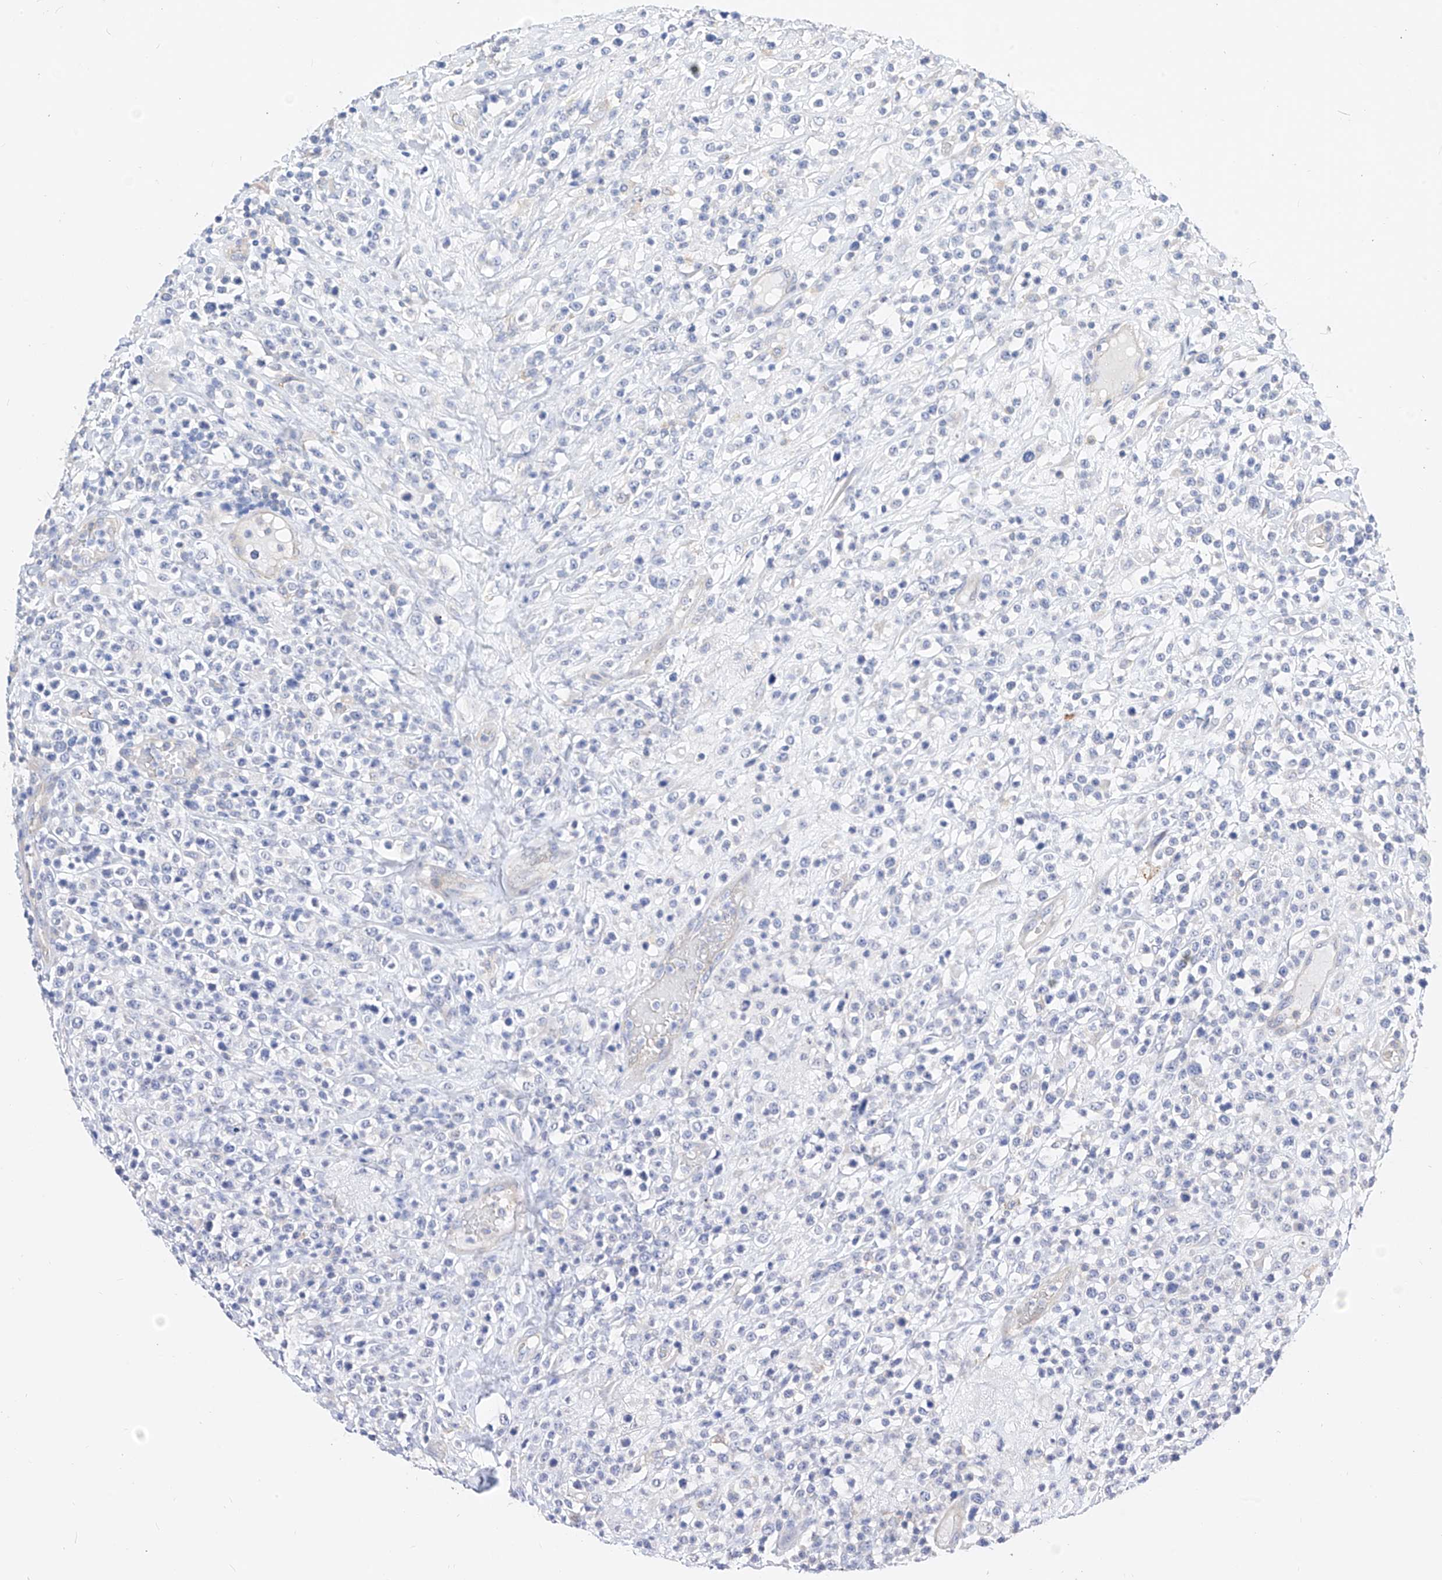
{"staining": {"intensity": "negative", "quantity": "none", "location": "none"}, "tissue": "lymphoma", "cell_type": "Tumor cells", "image_type": "cancer", "snomed": [{"axis": "morphology", "description": "Malignant lymphoma, non-Hodgkin's type, High grade"}, {"axis": "topography", "description": "Colon"}], "caption": "Immunohistochemistry (IHC) histopathology image of lymphoma stained for a protein (brown), which reveals no positivity in tumor cells. (Stains: DAB (3,3'-diaminobenzidine) immunohistochemistry (IHC) with hematoxylin counter stain, Microscopy: brightfield microscopy at high magnification).", "gene": "SCGB2A1", "patient": {"sex": "female", "age": 53}}